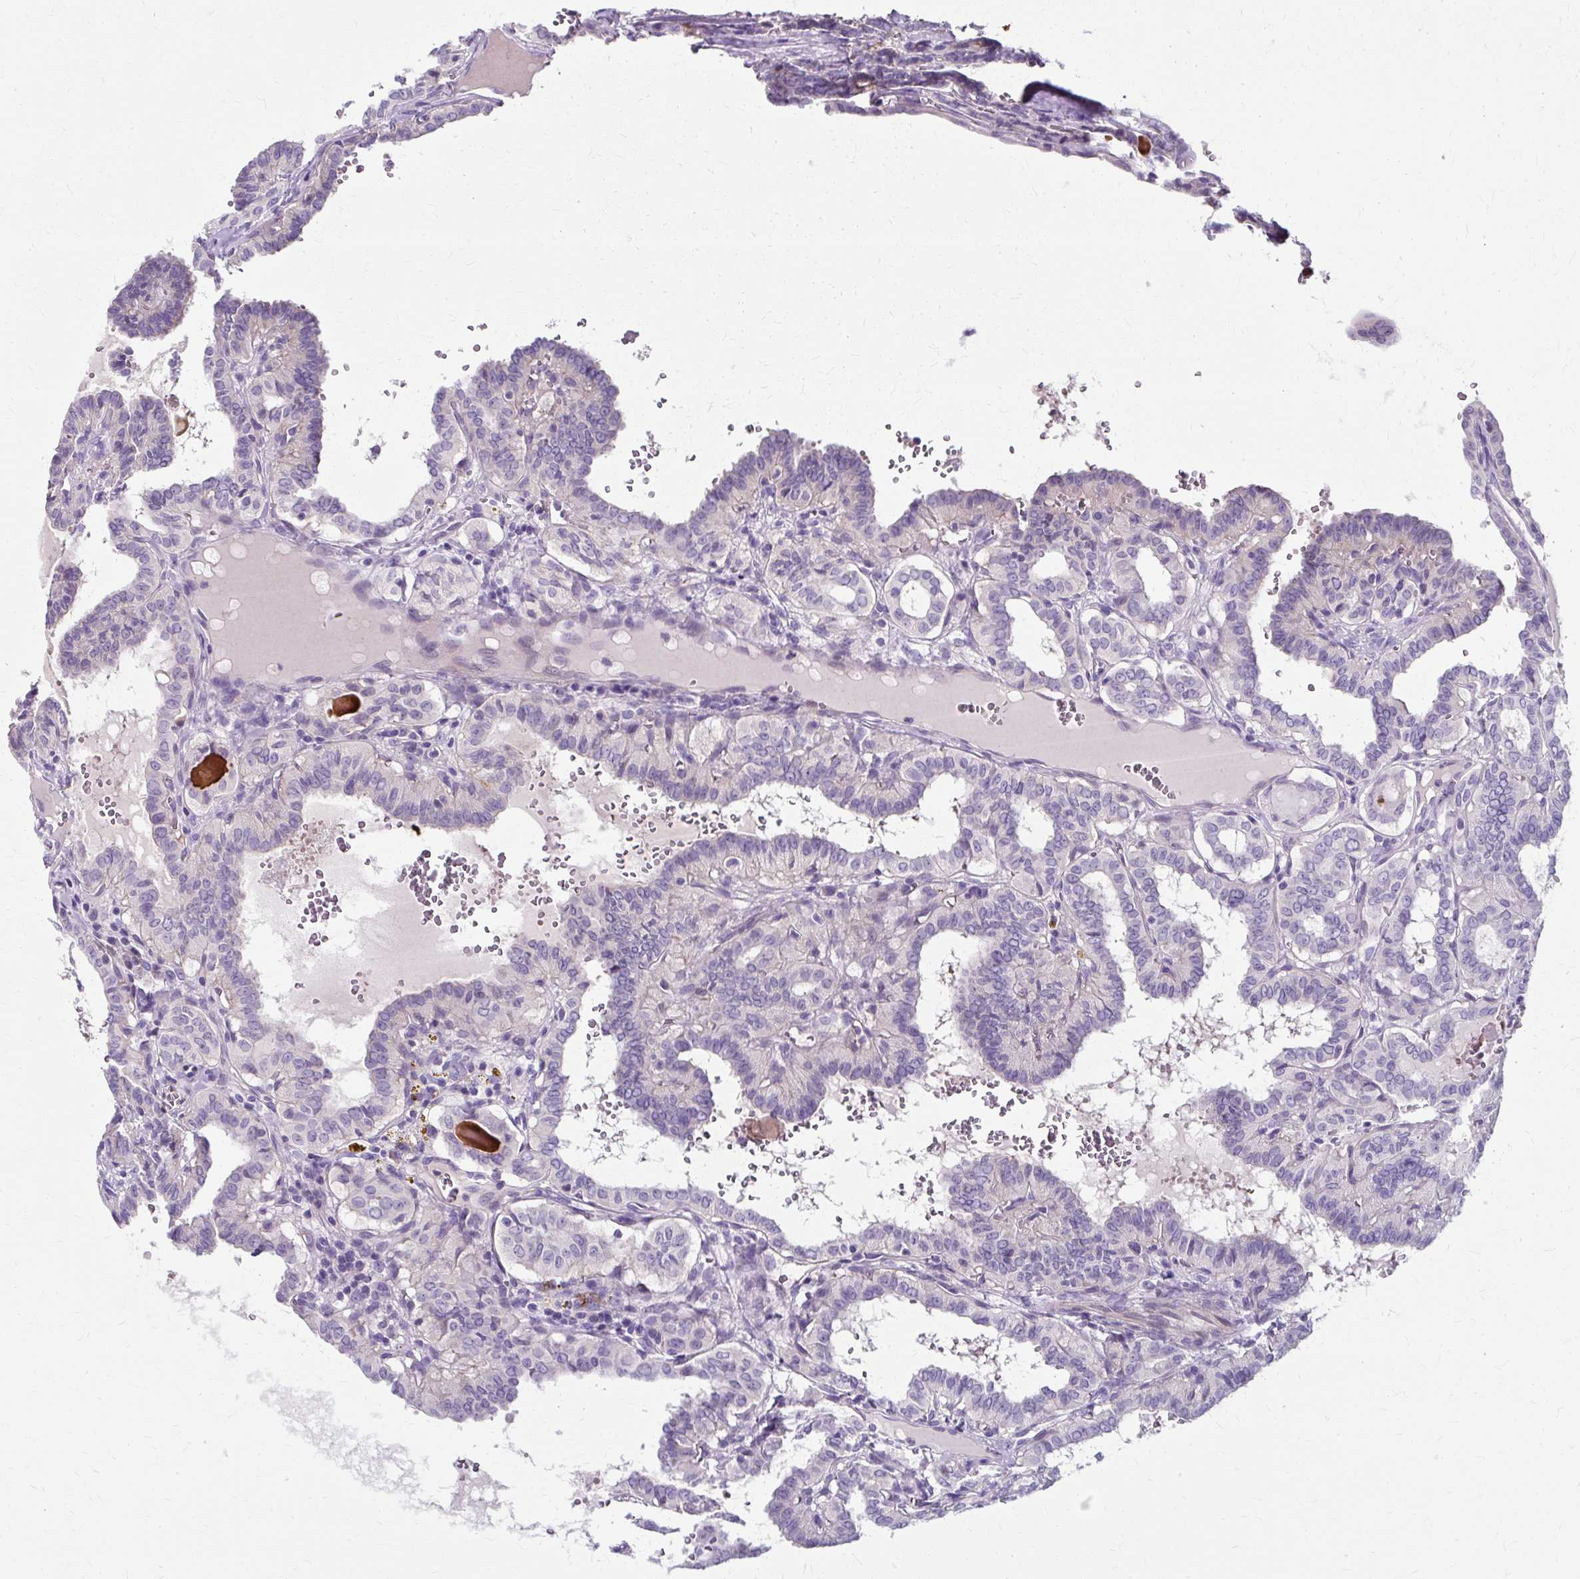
{"staining": {"intensity": "negative", "quantity": "none", "location": "none"}, "tissue": "thyroid cancer", "cell_type": "Tumor cells", "image_type": "cancer", "snomed": [{"axis": "morphology", "description": "Papillary adenocarcinoma, NOS"}, {"axis": "topography", "description": "Thyroid gland"}], "caption": "An immunohistochemistry histopathology image of thyroid cancer (papillary adenocarcinoma) is shown. There is no staining in tumor cells of thyroid cancer (papillary adenocarcinoma).", "gene": "ZNF555", "patient": {"sex": "female", "age": 21}}